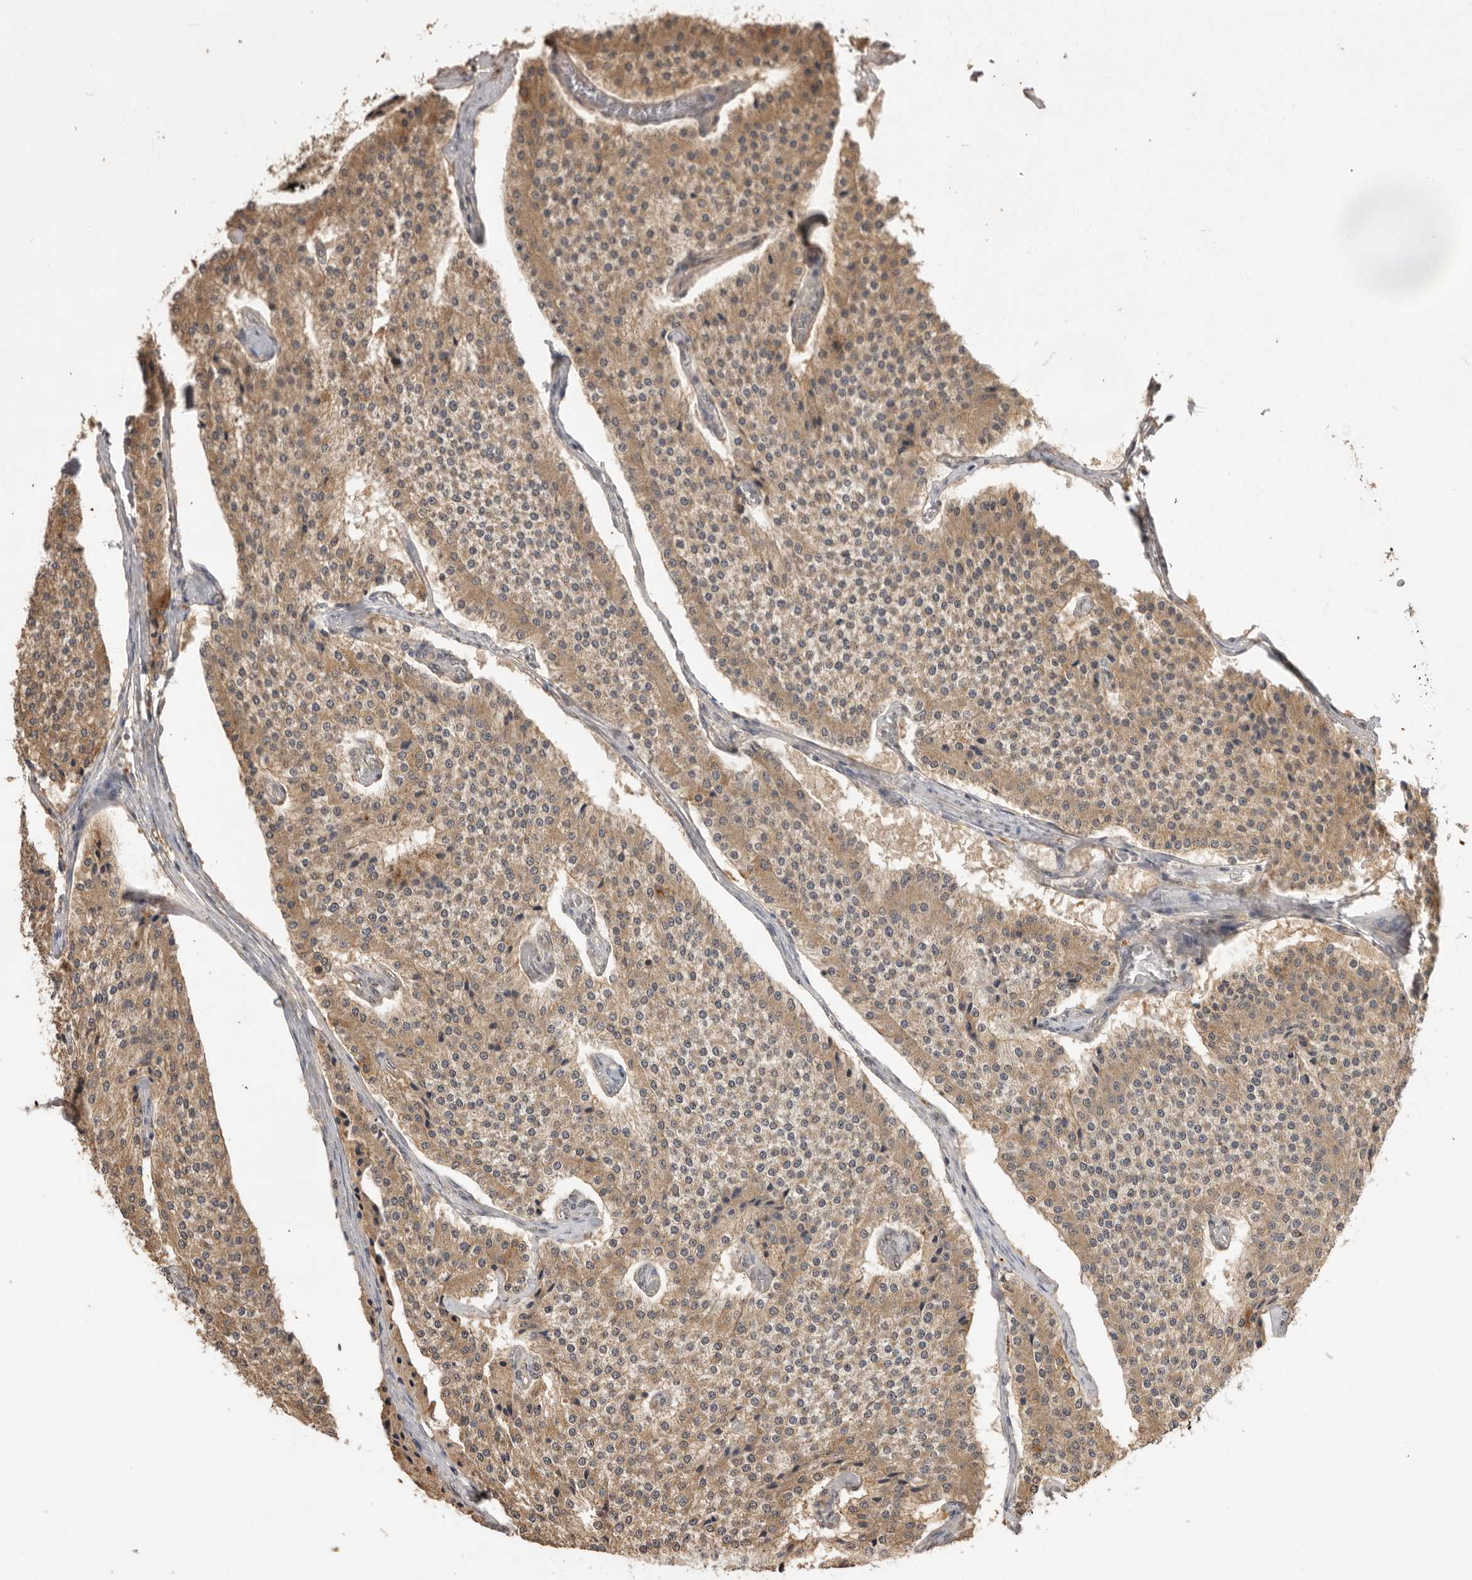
{"staining": {"intensity": "moderate", "quantity": ">75%", "location": "cytoplasmic/membranous"}, "tissue": "carcinoid", "cell_type": "Tumor cells", "image_type": "cancer", "snomed": [{"axis": "morphology", "description": "Carcinoid, malignant, NOS"}, {"axis": "topography", "description": "Colon"}], "caption": "This photomicrograph displays IHC staining of malignant carcinoid, with medium moderate cytoplasmic/membranous positivity in approximately >75% of tumor cells.", "gene": "JAG2", "patient": {"sex": "female", "age": 52}}